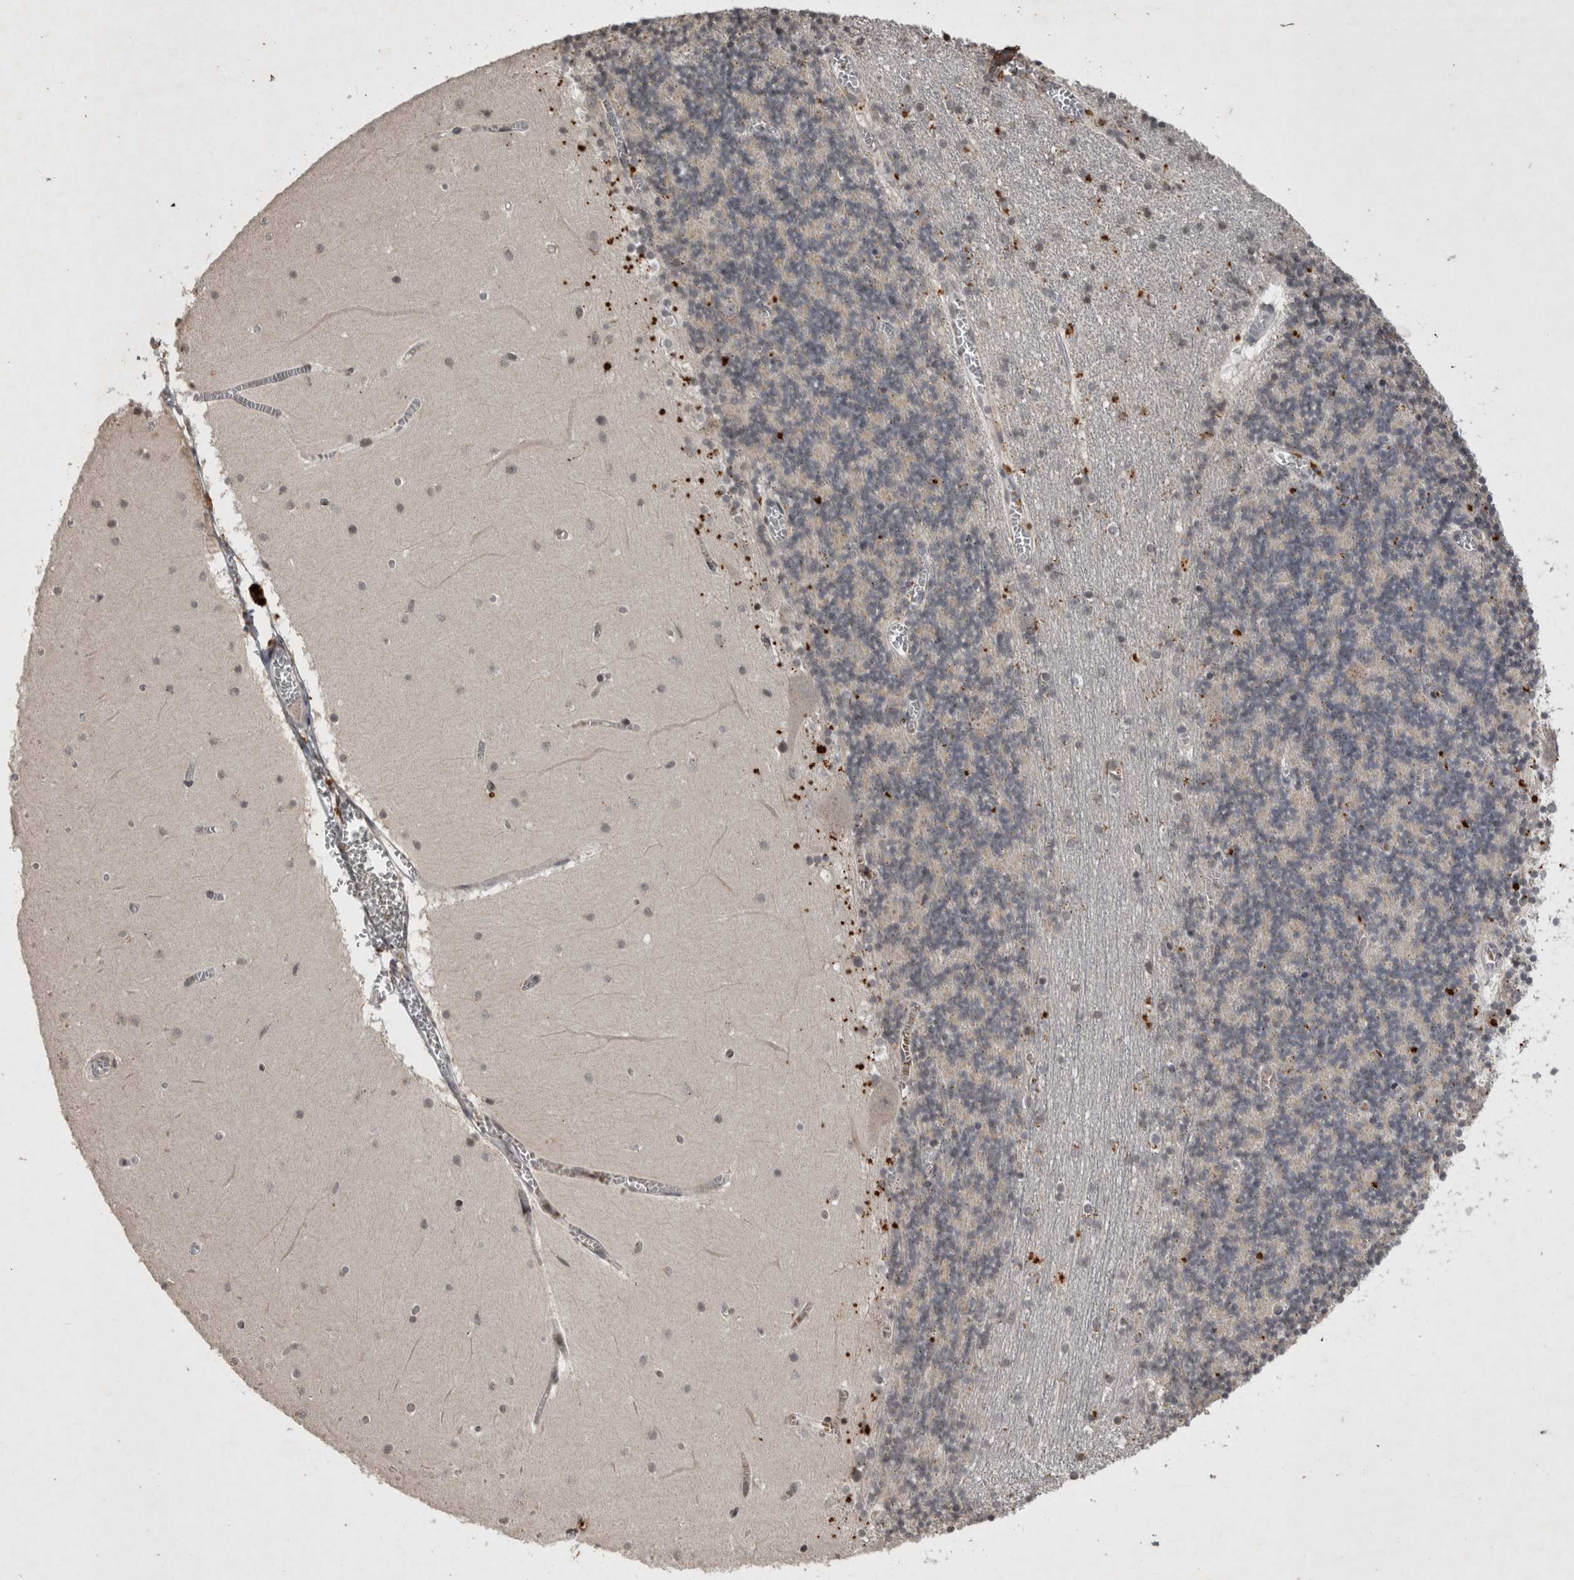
{"staining": {"intensity": "moderate", "quantity": "<25%", "location": "cytoplasmic/membranous"}, "tissue": "cerebellum", "cell_type": "Cells in granular layer", "image_type": "normal", "snomed": [{"axis": "morphology", "description": "Normal tissue, NOS"}, {"axis": "topography", "description": "Cerebellum"}], "caption": "Immunohistochemical staining of normal cerebellum reveals <25% levels of moderate cytoplasmic/membranous protein expression in approximately <25% of cells in granular layer.", "gene": "HRK", "patient": {"sex": "female", "age": 28}}